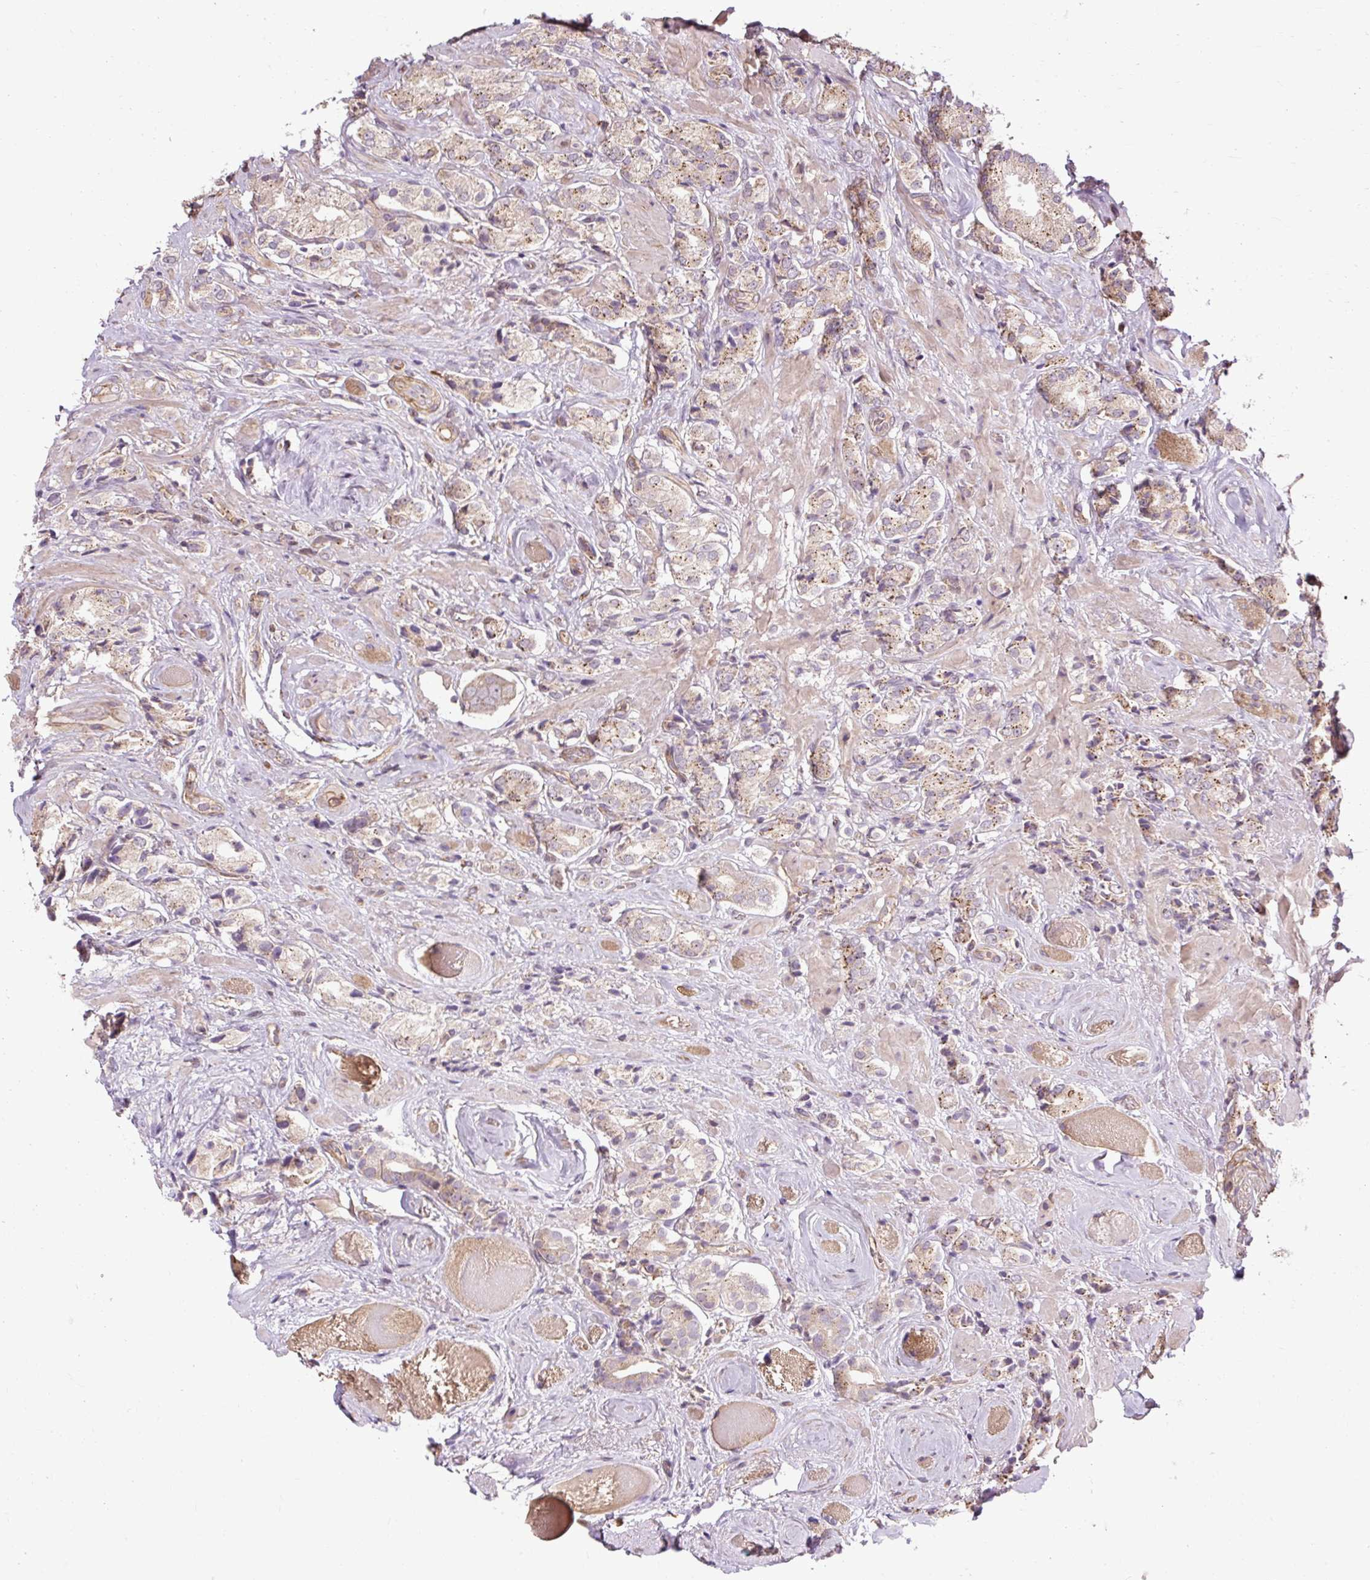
{"staining": {"intensity": "weak", "quantity": "25%-75%", "location": "cytoplasmic/membranous"}, "tissue": "prostate cancer", "cell_type": "Tumor cells", "image_type": "cancer", "snomed": [{"axis": "morphology", "description": "Adenocarcinoma, High grade"}, {"axis": "topography", "description": "Prostate and seminal vesicle, NOS"}], "caption": "The photomicrograph demonstrates a brown stain indicating the presence of a protein in the cytoplasmic/membranous of tumor cells in prostate cancer (high-grade adenocarcinoma).", "gene": "FLRT1", "patient": {"sex": "male", "age": 64}}